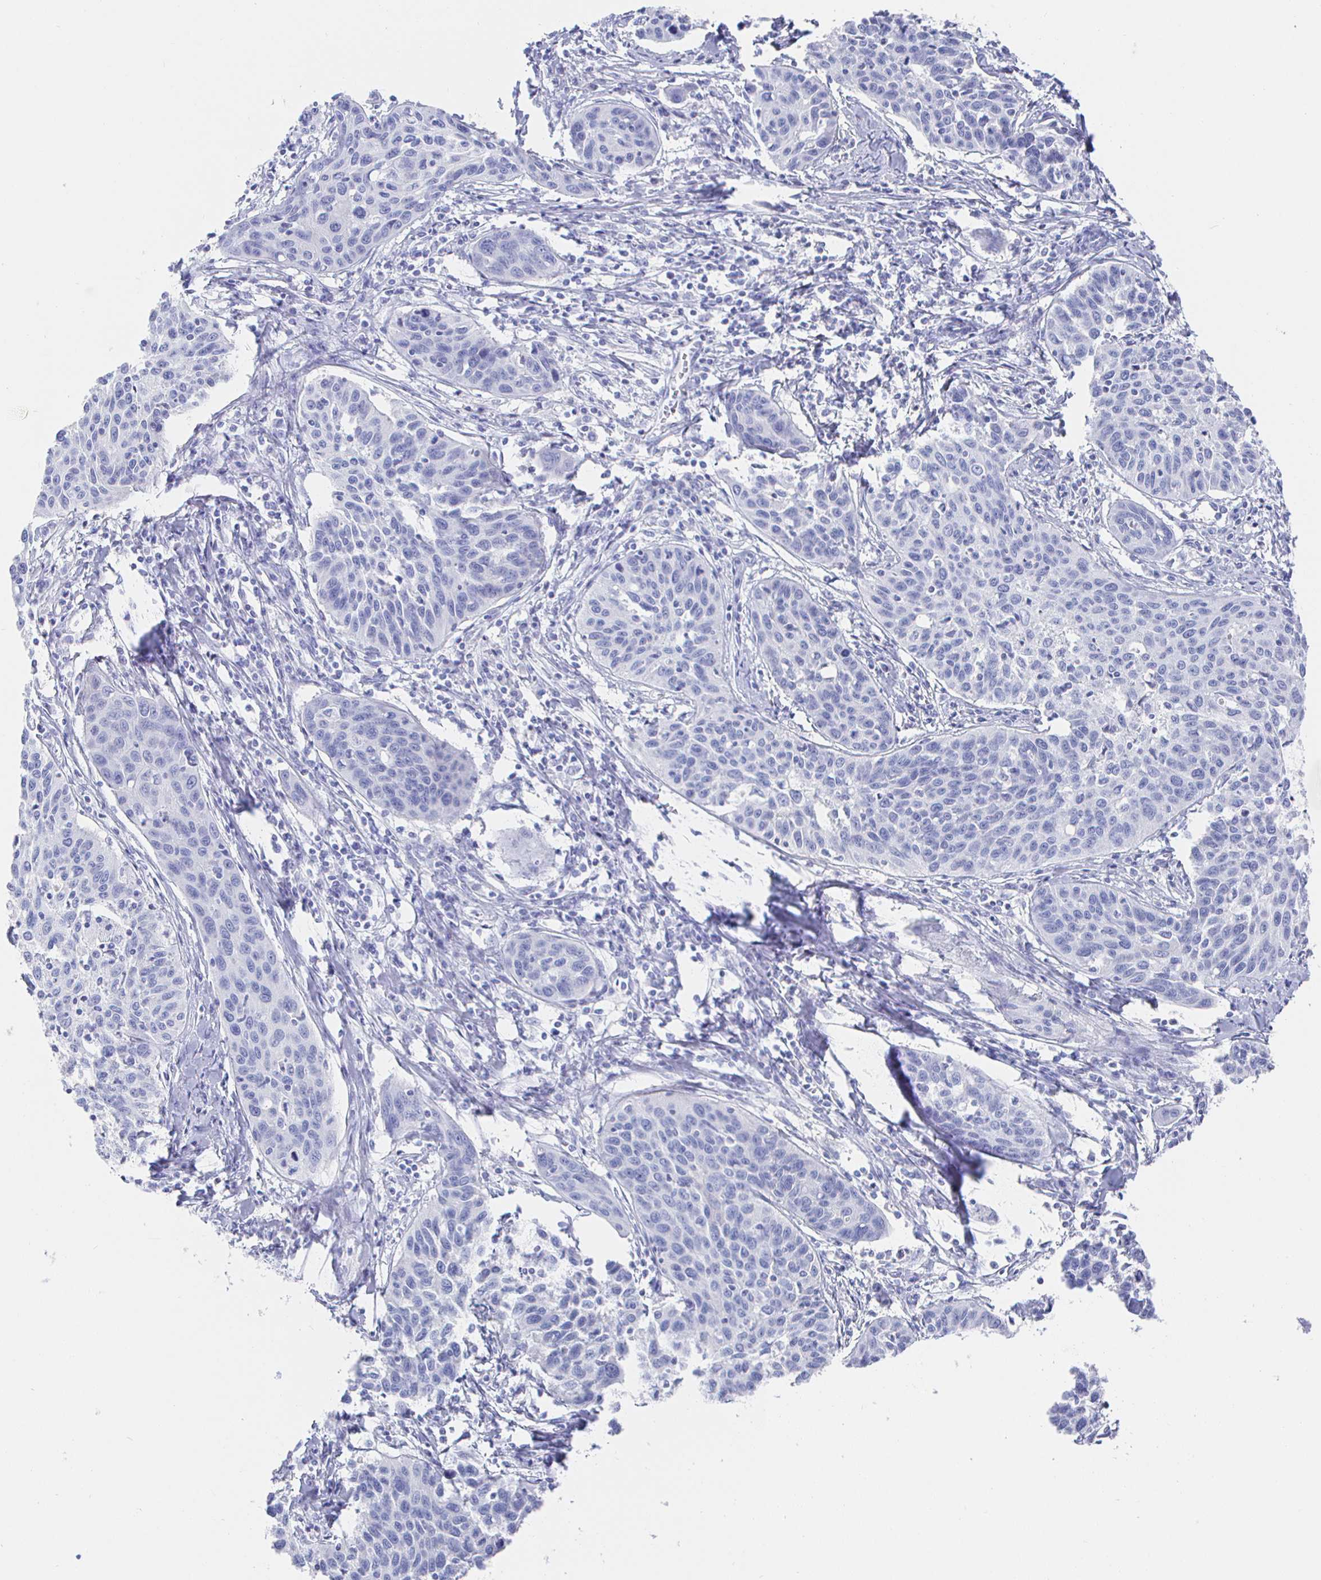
{"staining": {"intensity": "negative", "quantity": "none", "location": "none"}, "tissue": "cervical cancer", "cell_type": "Tumor cells", "image_type": "cancer", "snomed": [{"axis": "morphology", "description": "Squamous cell carcinoma, NOS"}, {"axis": "topography", "description": "Cervix"}], "caption": "IHC micrograph of human cervical cancer stained for a protein (brown), which exhibits no expression in tumor cells.", "gene": "CLCA1", "patient": {"sex": "female", "age": 31}}